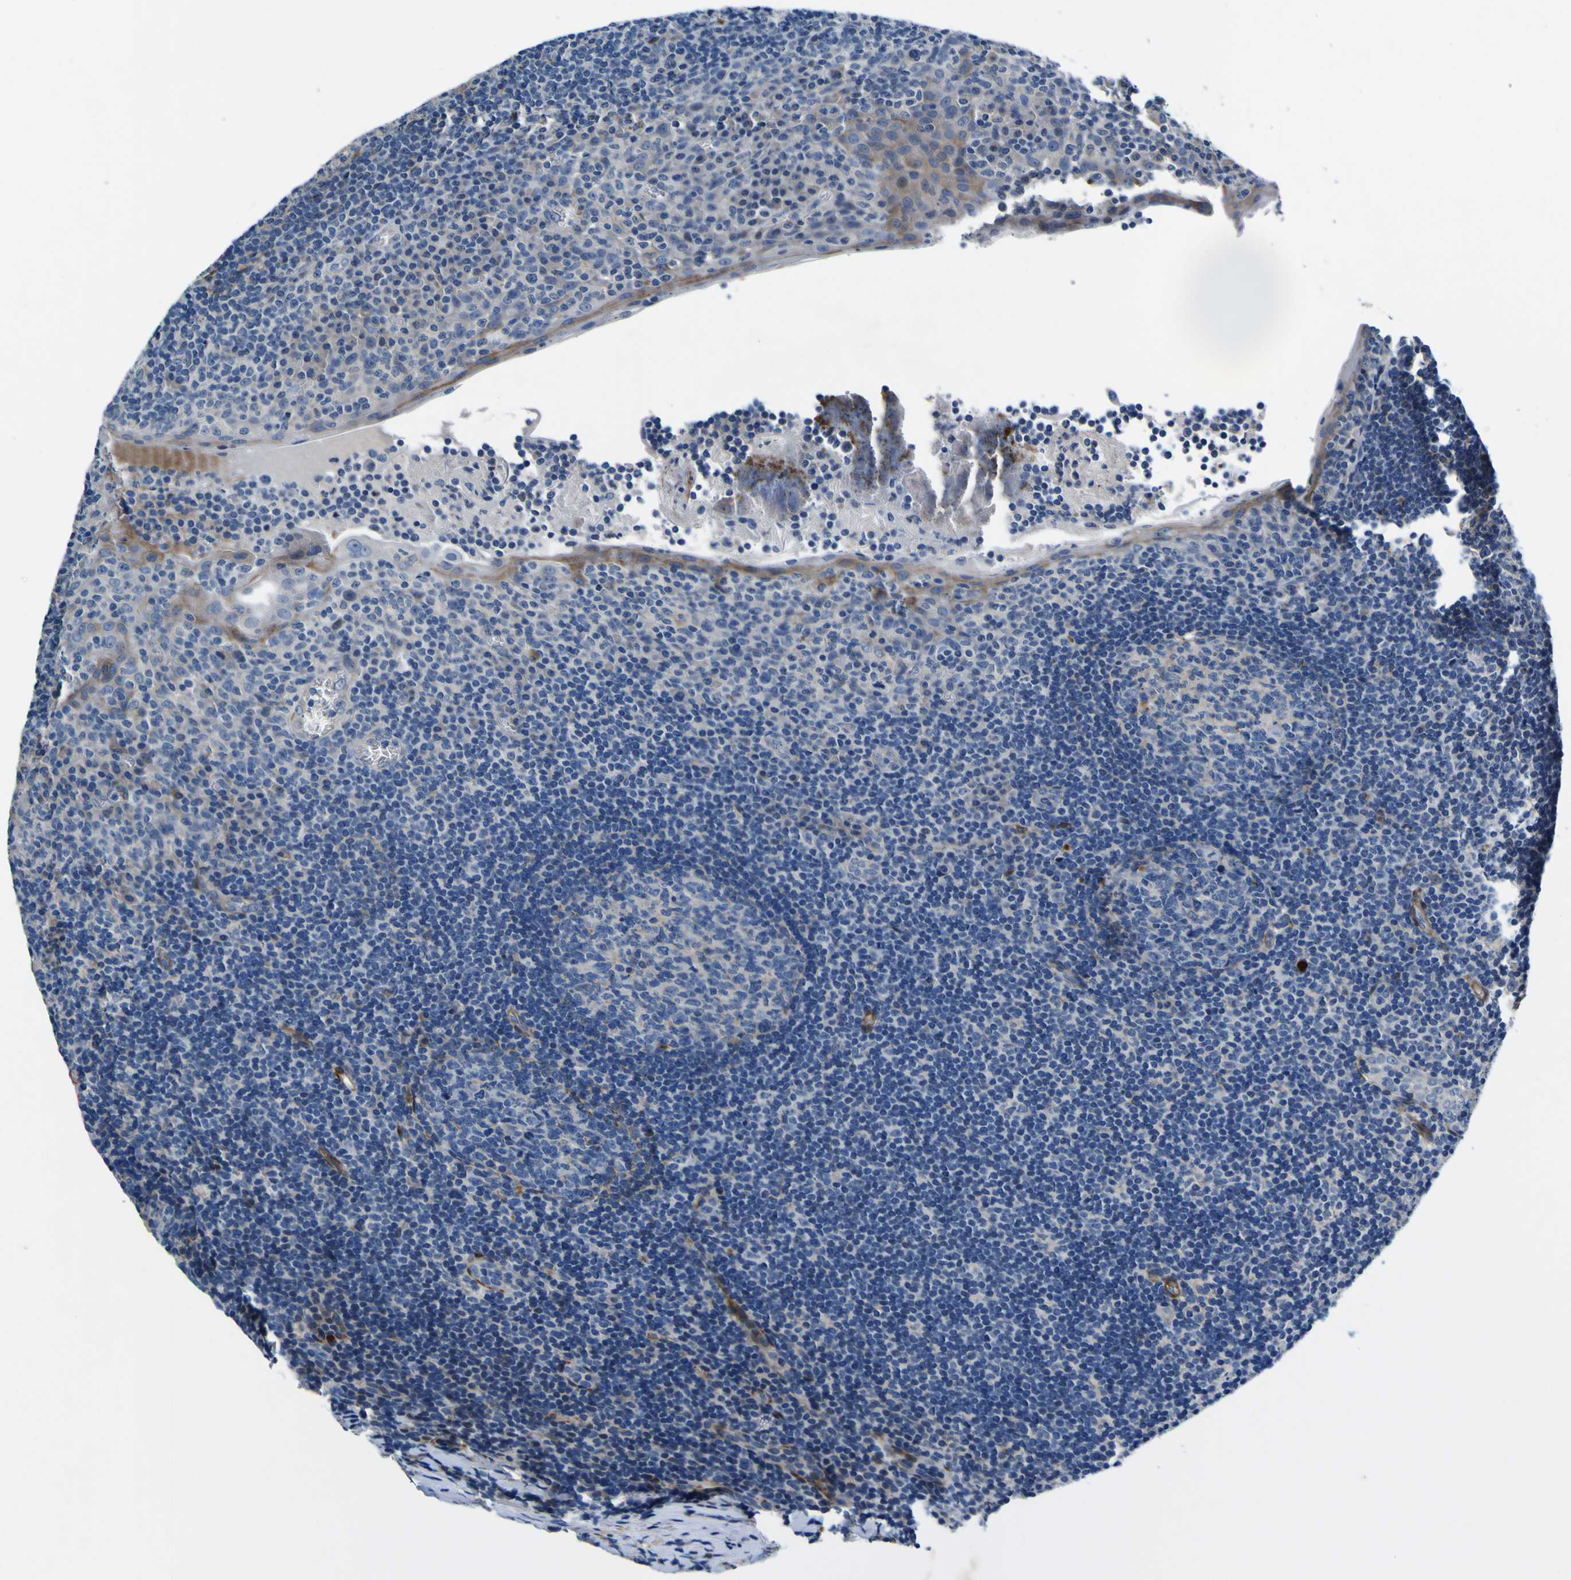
{"staining": {"intensity": "weak", "quantity": "25%-75%", "location": "cytoplasmic/membranous"}, "tissue": "tonsil", "cell_type": "Germinal center cells", "image_type": "normal", "snomed": [{"axis": "morphology", "description": "Normal tissue, NOS"}, {"axis": "topography", "description": "Tonsil"}], "caption": "An immunohistochemistry (IHC) micrograph of normal tissue is shown. Protein staining in brown shows weak cytoplasmic/membranous positivity in tonsil within germinal center cells. Using DAB (brown) and hematoxylin (blue) stains, captured at high magnification using brightfield microscopy.", "gene": "AGAP3", "patient": {"sex": "male", "age": 37}}